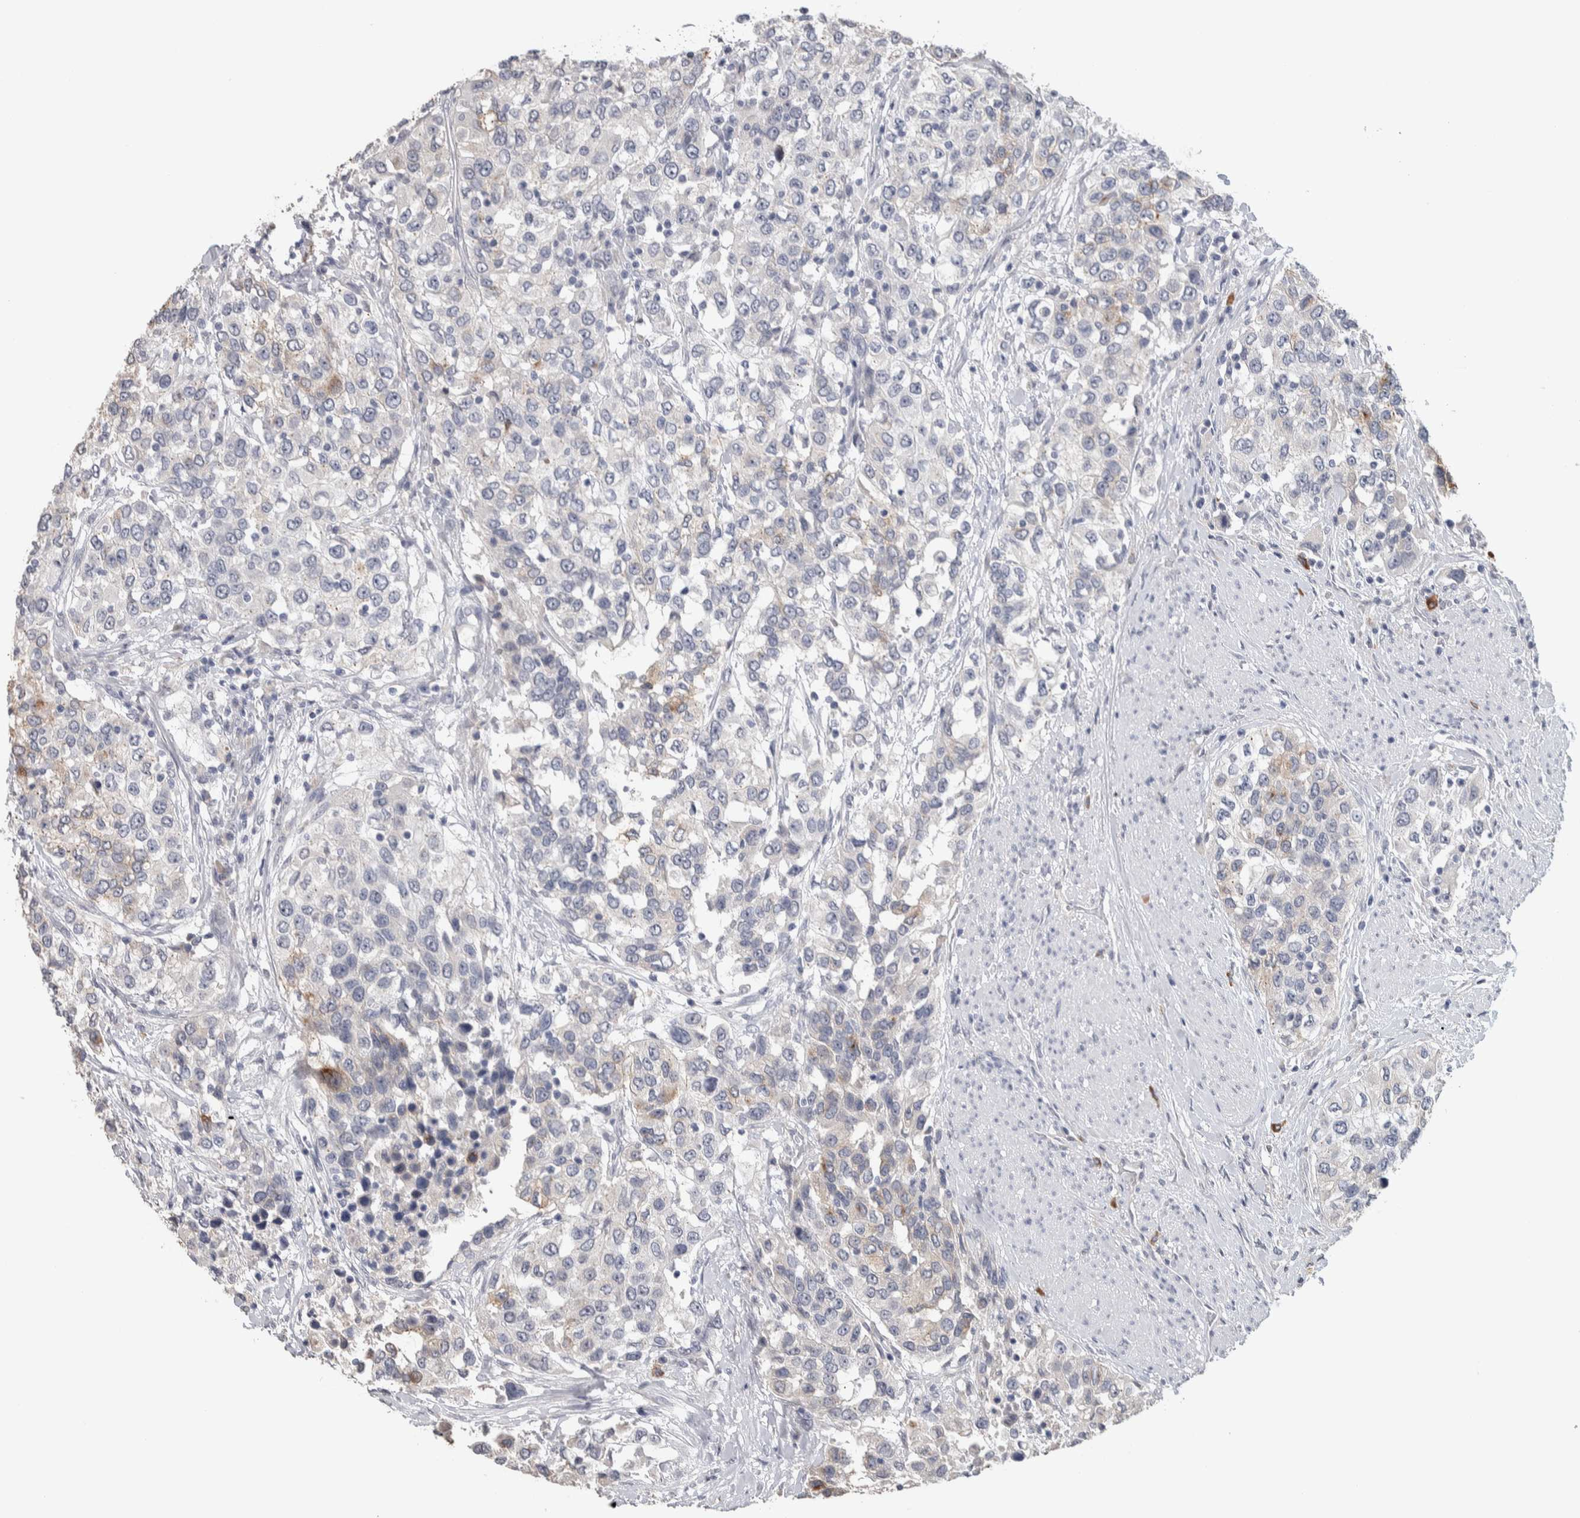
{"staining": {"intensity": "negative", "quantity": "none", "location": "none"}, "tissue": "urothelial cancer", "cell_type": "Tumor cells", "image_type": "cancer", "snomed": [{"axis": "morphology", "description": "Urothelial carcinoma, High grade"}, {"axis": "topography", "description": "Urinary bladder"}], "caption": "A micrograph of high-grade urothelial carcinoma stained for a protein shows no brown staining in tumor cells.", "gene": "TMEM102", "patient": {"sex": "female", "age": 80}}